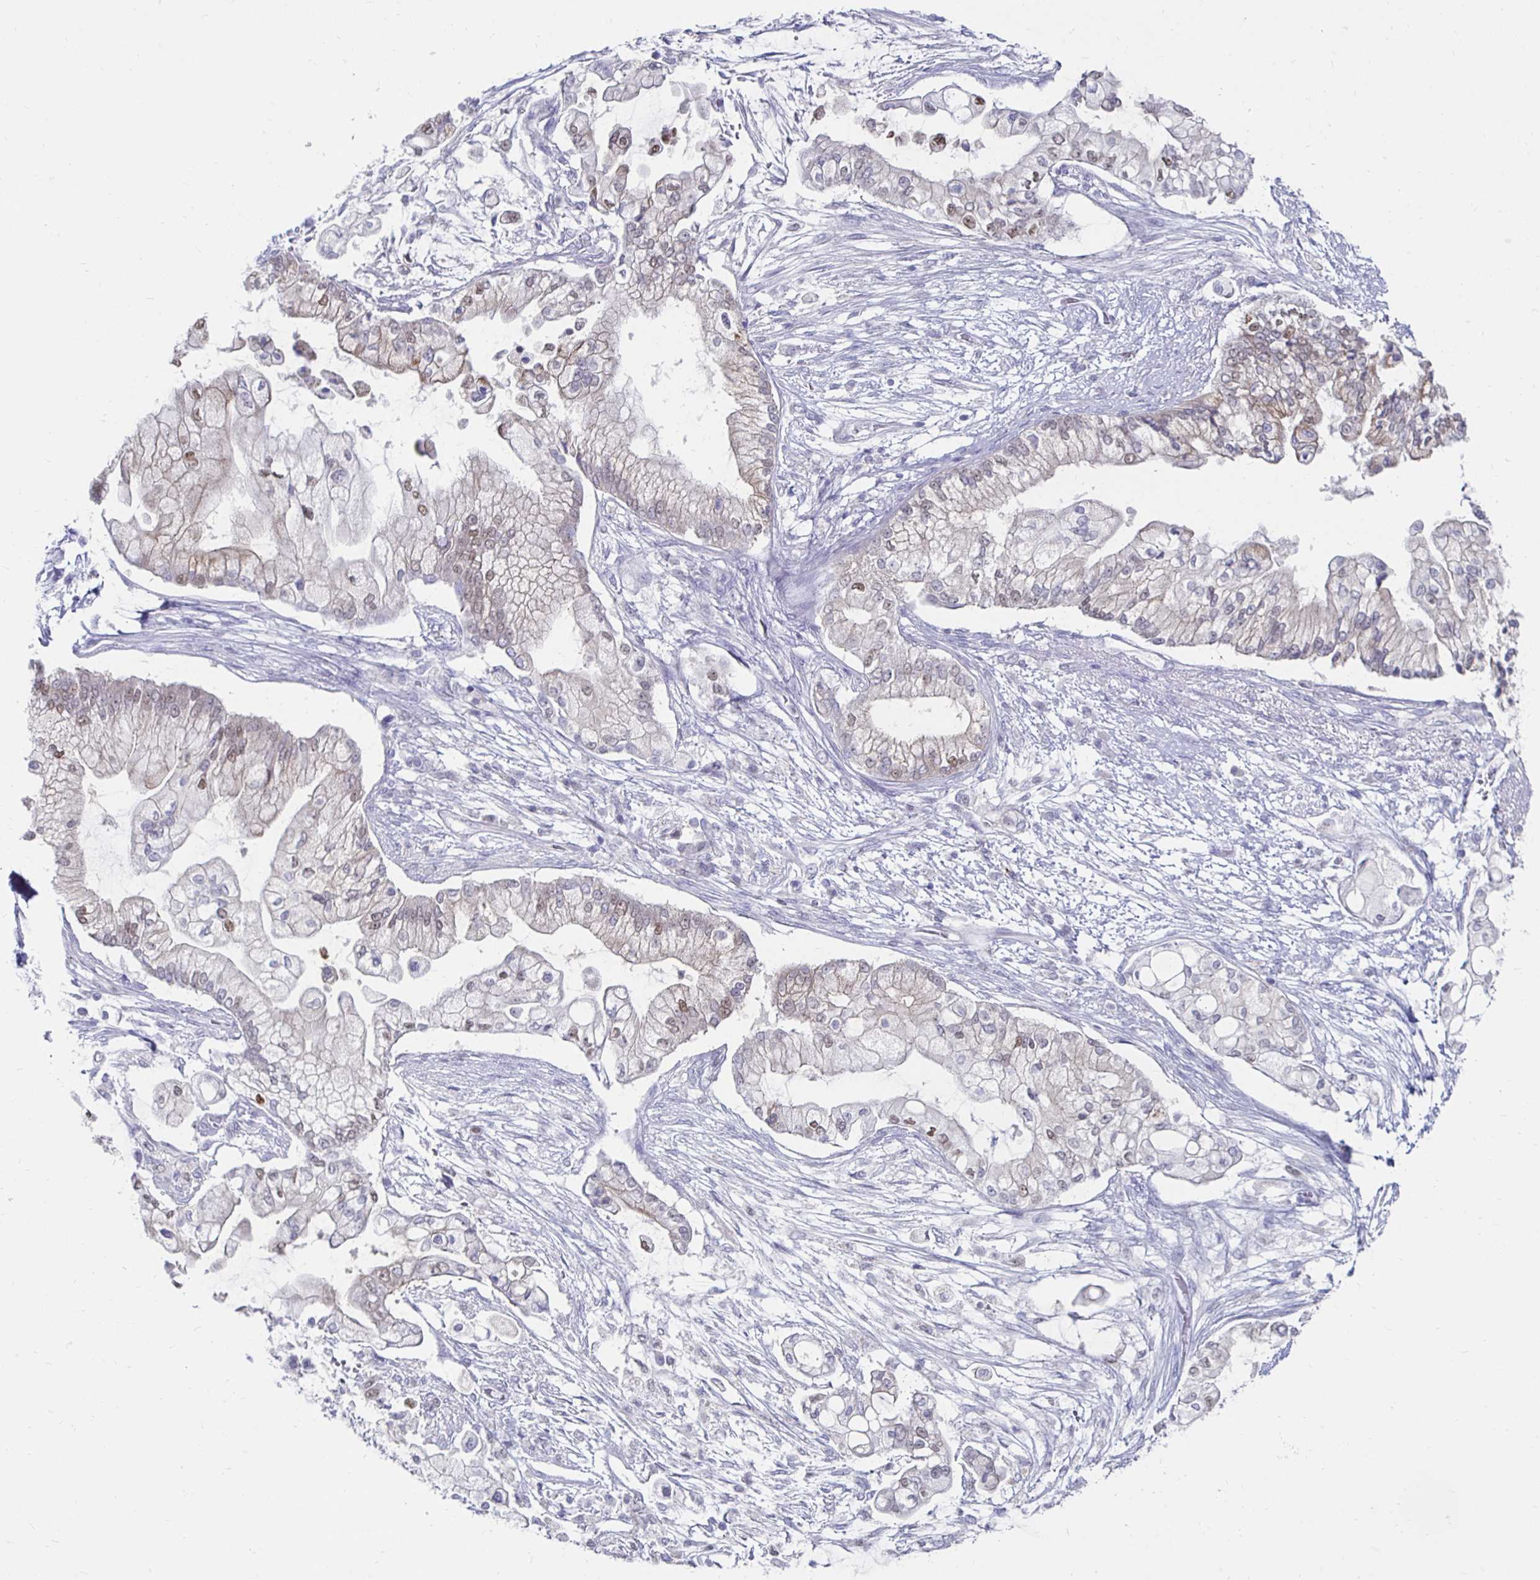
{"staining": {"intensity": "weak", "quantity": "<25%", "location": "nuclear"}, "tissue": "pancreatic cancer", "cell_type": "Tumor cells", "image_type": "cancer", "snomed": [{"axis": "morphology", "description": "Adenocarcinoma, NOS"}, {"axis": "topography", "description": "Pancreas"}], "caption": "Immunohistochemical staining of pancreatic cancer (adenocarcinoma) shows no significant expression in tumor cells.", "gene": "NOCT", "patient": {"sex": "female", "age": 69}}